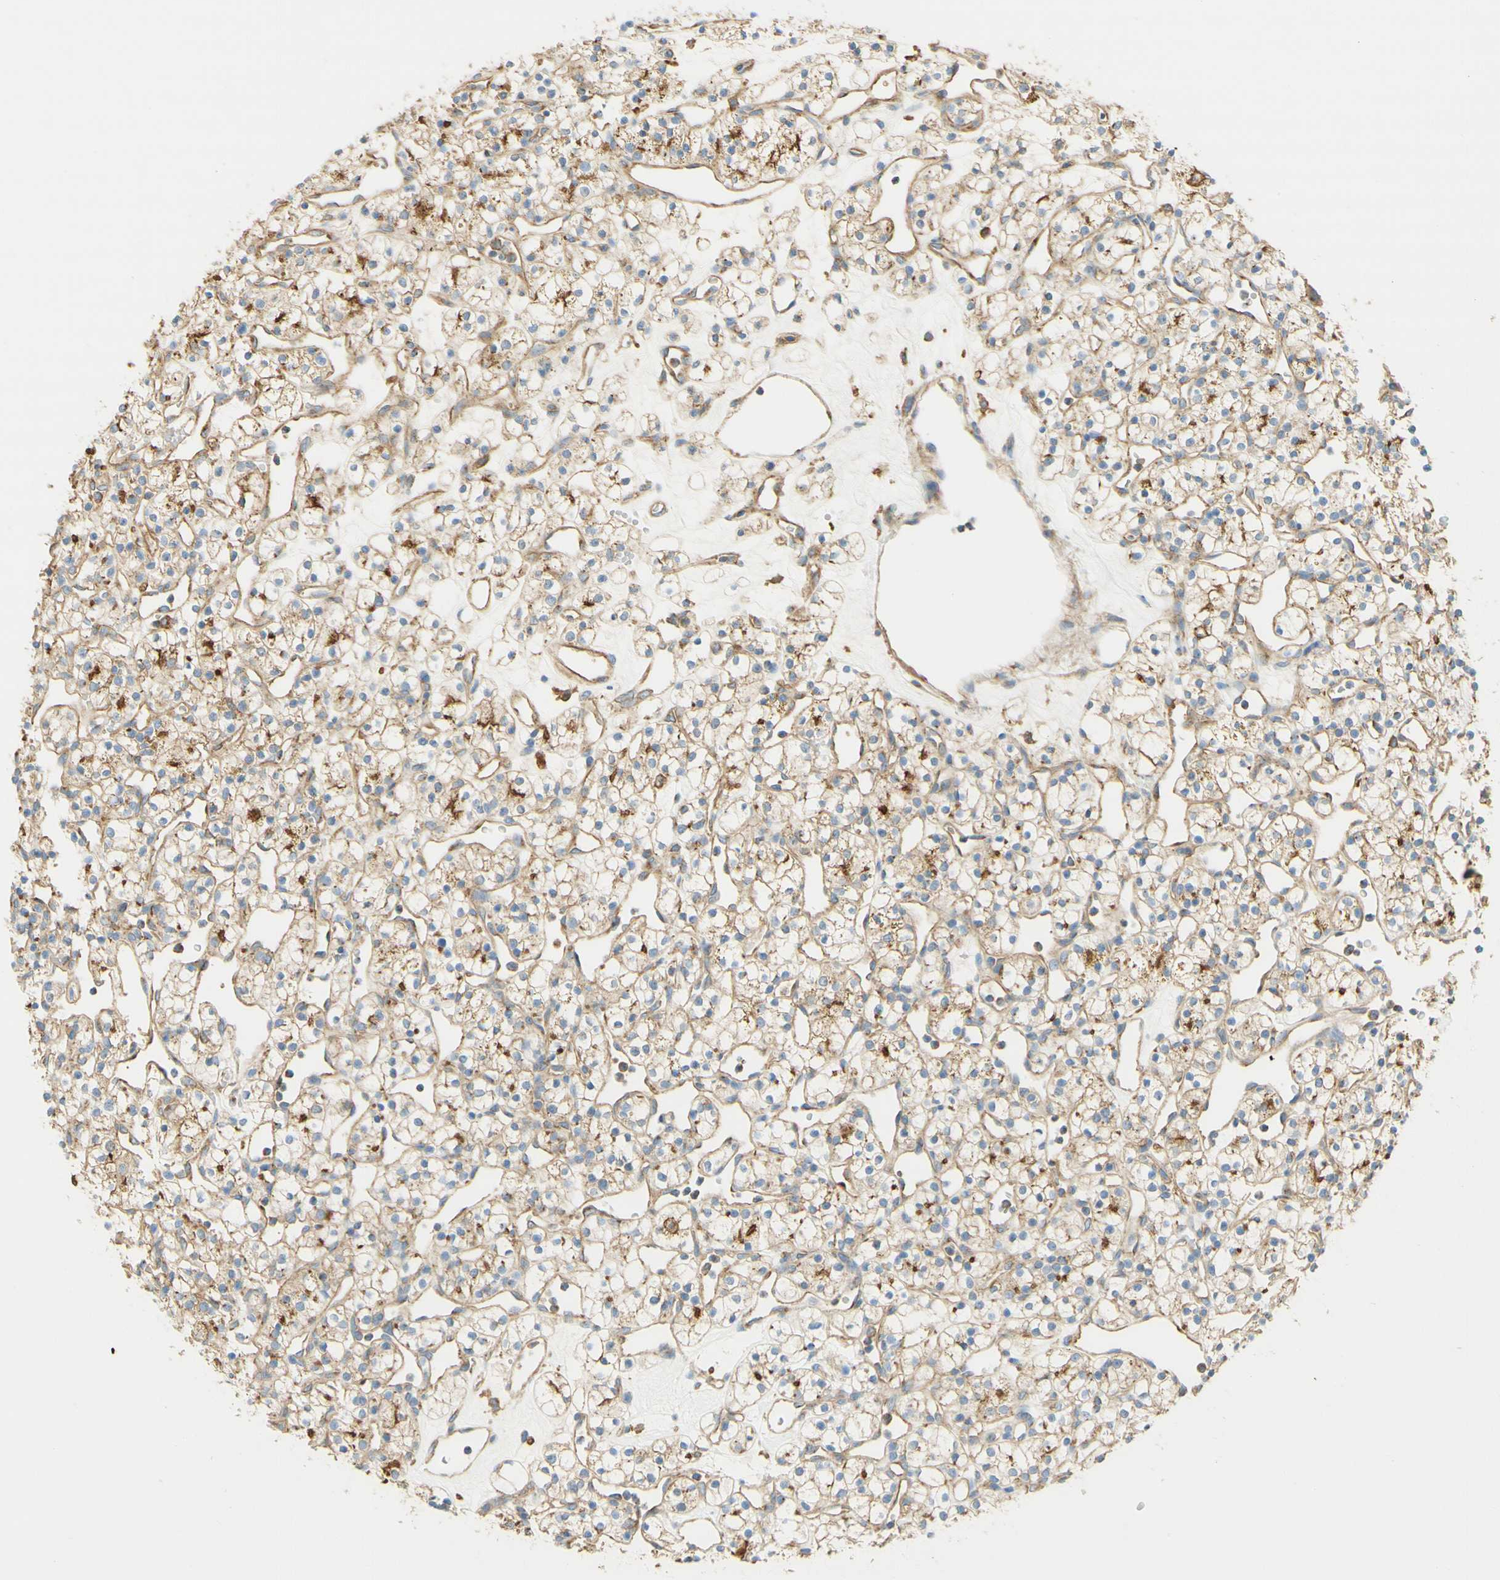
{"staining": {"intensity": "negative", "quantity": "none", "location": "none"}, "tissue": "renal cancer", "cell_type": "Tumor cells", "image_type": "cancer", "snomed": [{"axis": "morphology", "description": "Adenocarcinoma, NOS"}, {"axis": "topography", "description": "Kidney"}], "caption": "Tumor cells show no significant positivity in renal cancer (adenocarcinoma). (DAB (3,3'-diaminobenzidine) immunohistochemistry (IHC) visualized using brightfield microscopy, high magnification).", "gene": "CLTC", "patient": {"sex": "female", "age": 60}}